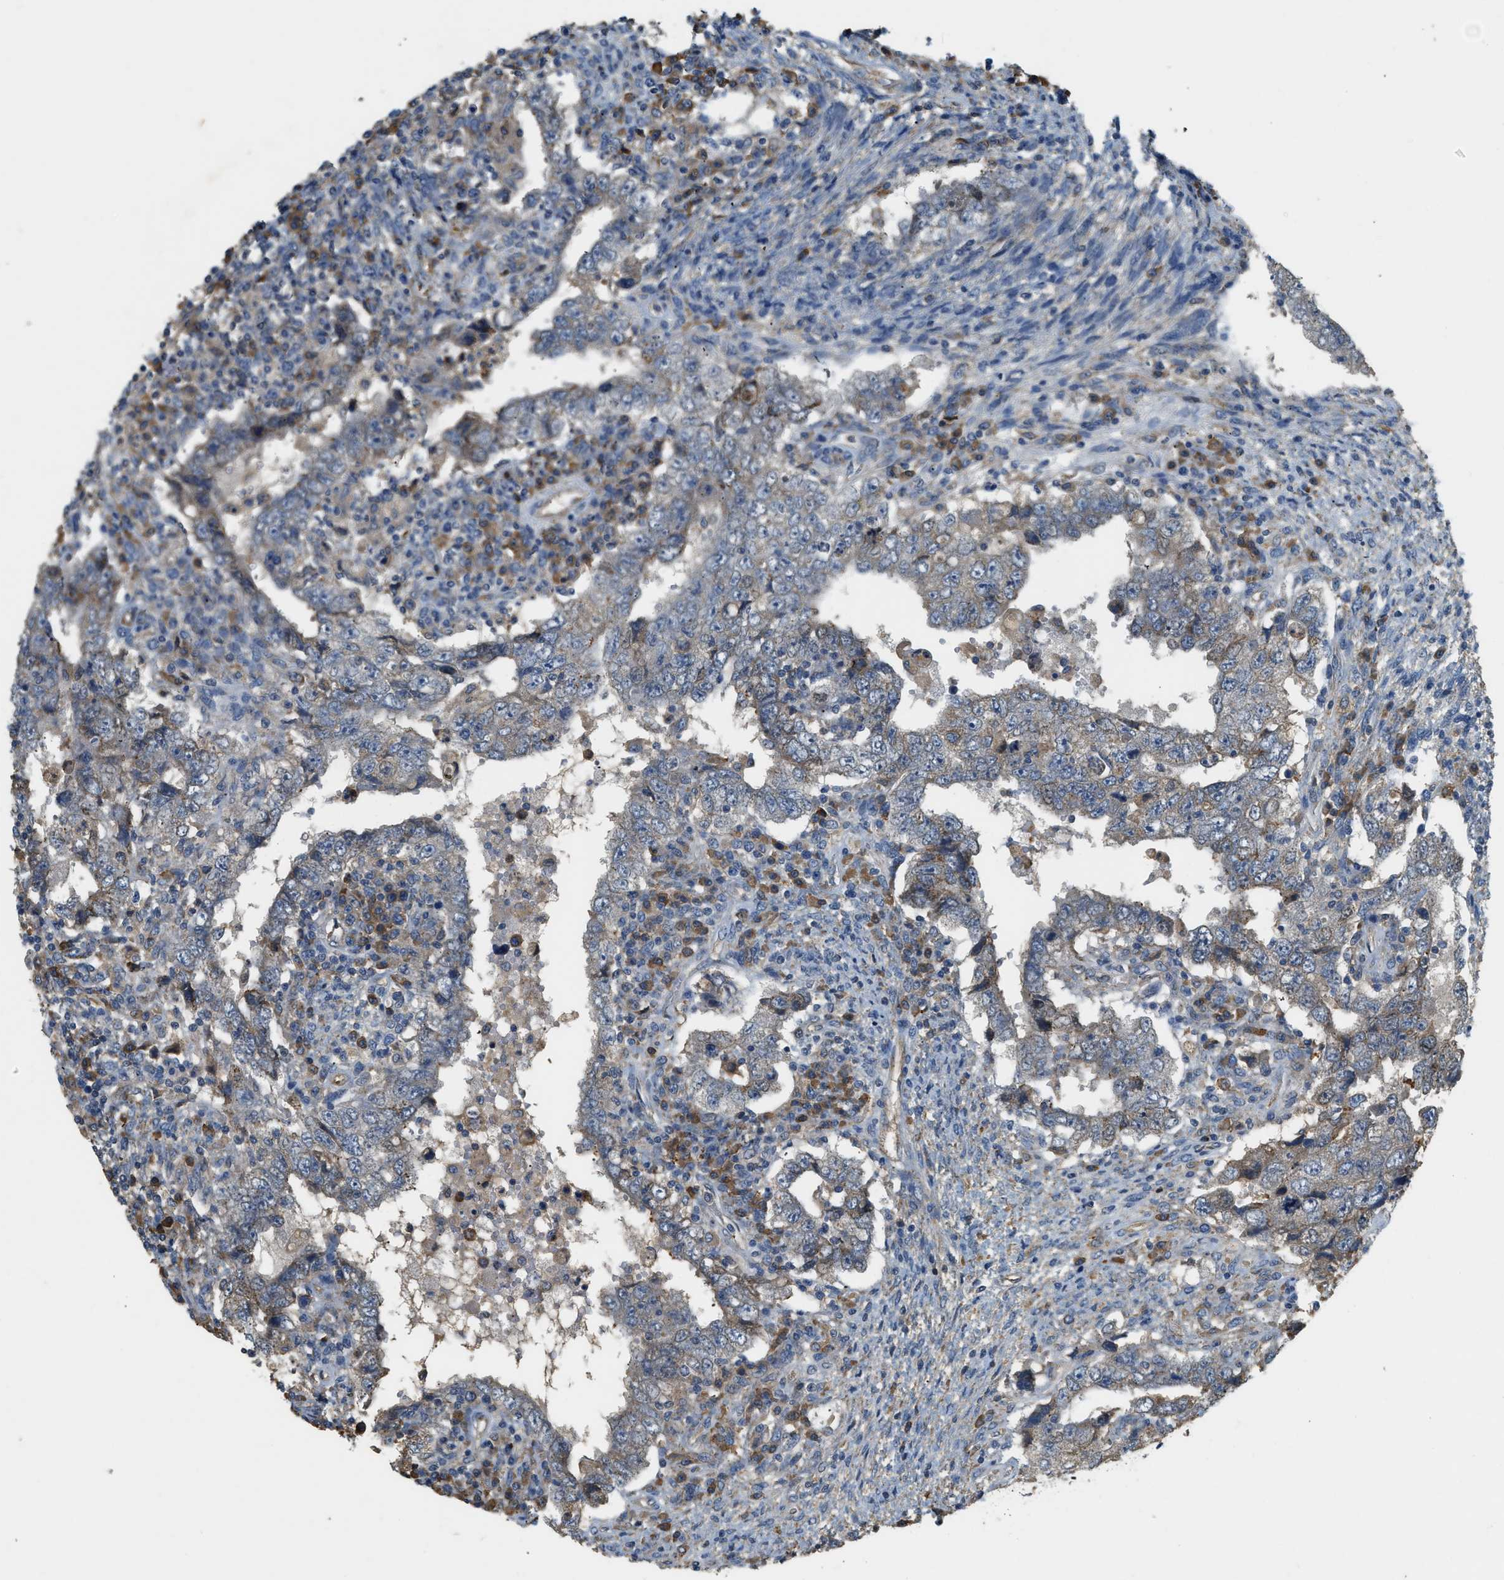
{"staining": {"intensity": "weak", "quantity": ">75%", "location": "cytoplasmic/membranous"}, "tissue": "testis cancer", "cell_type": "Tumor cells", "image_type": "cancer", "snomed": [{"axis": "morphology", "description": "Carcinoma, Embryonal, NOS"}, {"axis": "topography", "description": "Testis"}], "caption": "Tumor cells show low levels of weak cytoplasmic/membranous staining in approximately >75% of cells in human testis embryonal carcinoma.", "gene": "CFLAR", "patient": {"sex": "male", "age": 26}}